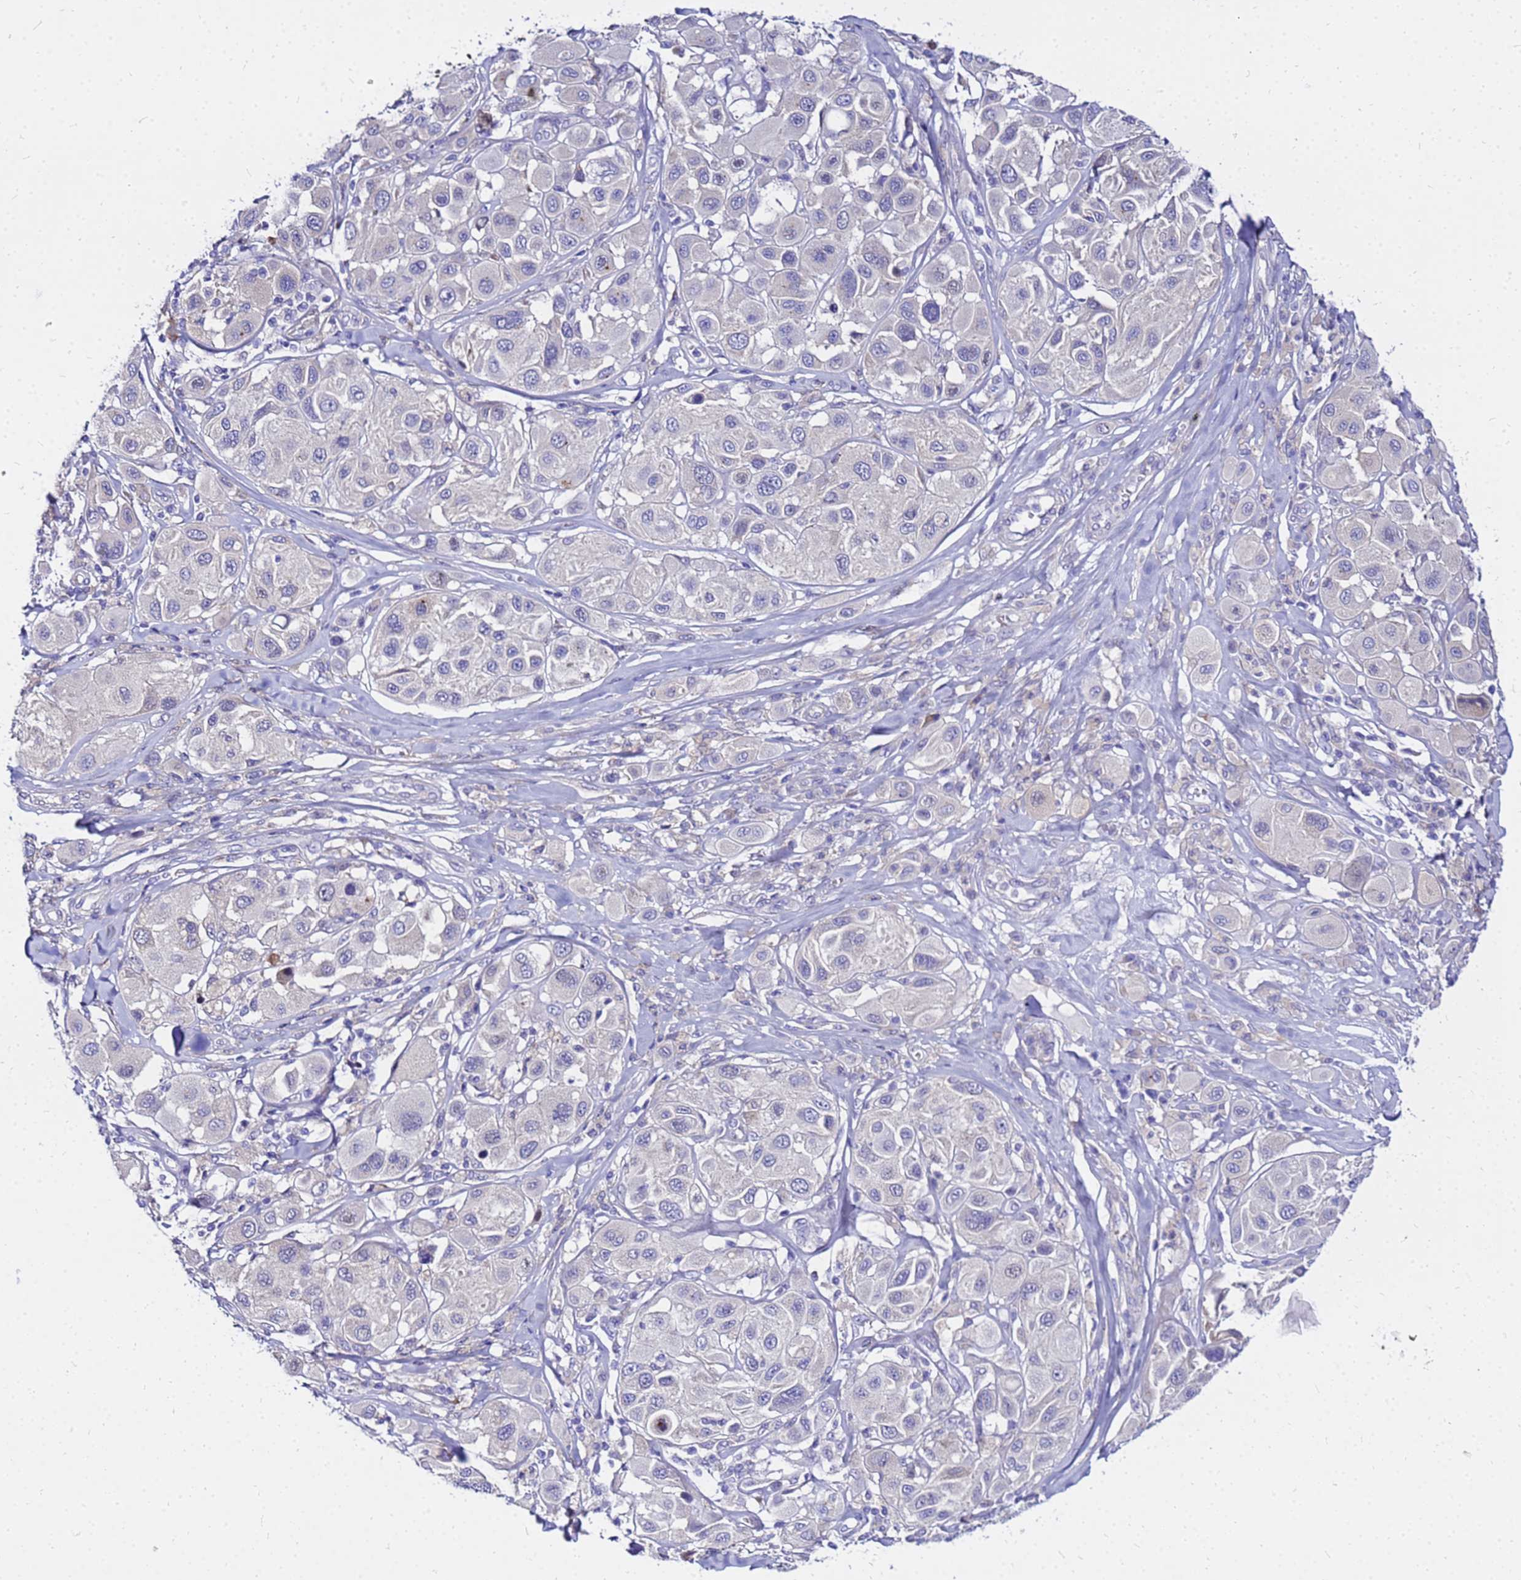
{"staining": {"intensity": "negative", "quantity": "none", "location": "none"}, "tissue": "melanoma", "cell_type": "Tumor cells", "image_type": "cancer", "snomed": [{"axis": "morphology", "description": "Malignant melanoma, Metastatic site"}, {"axis": "topography", "description": "Skin"}], "caption": "Malignant melanoma (metastatic site) stained for a protein using immunohistochemistry shows no staining tumor cells.", "gene": "HERC5", "patient": {"sex": "male", "age": 41}}